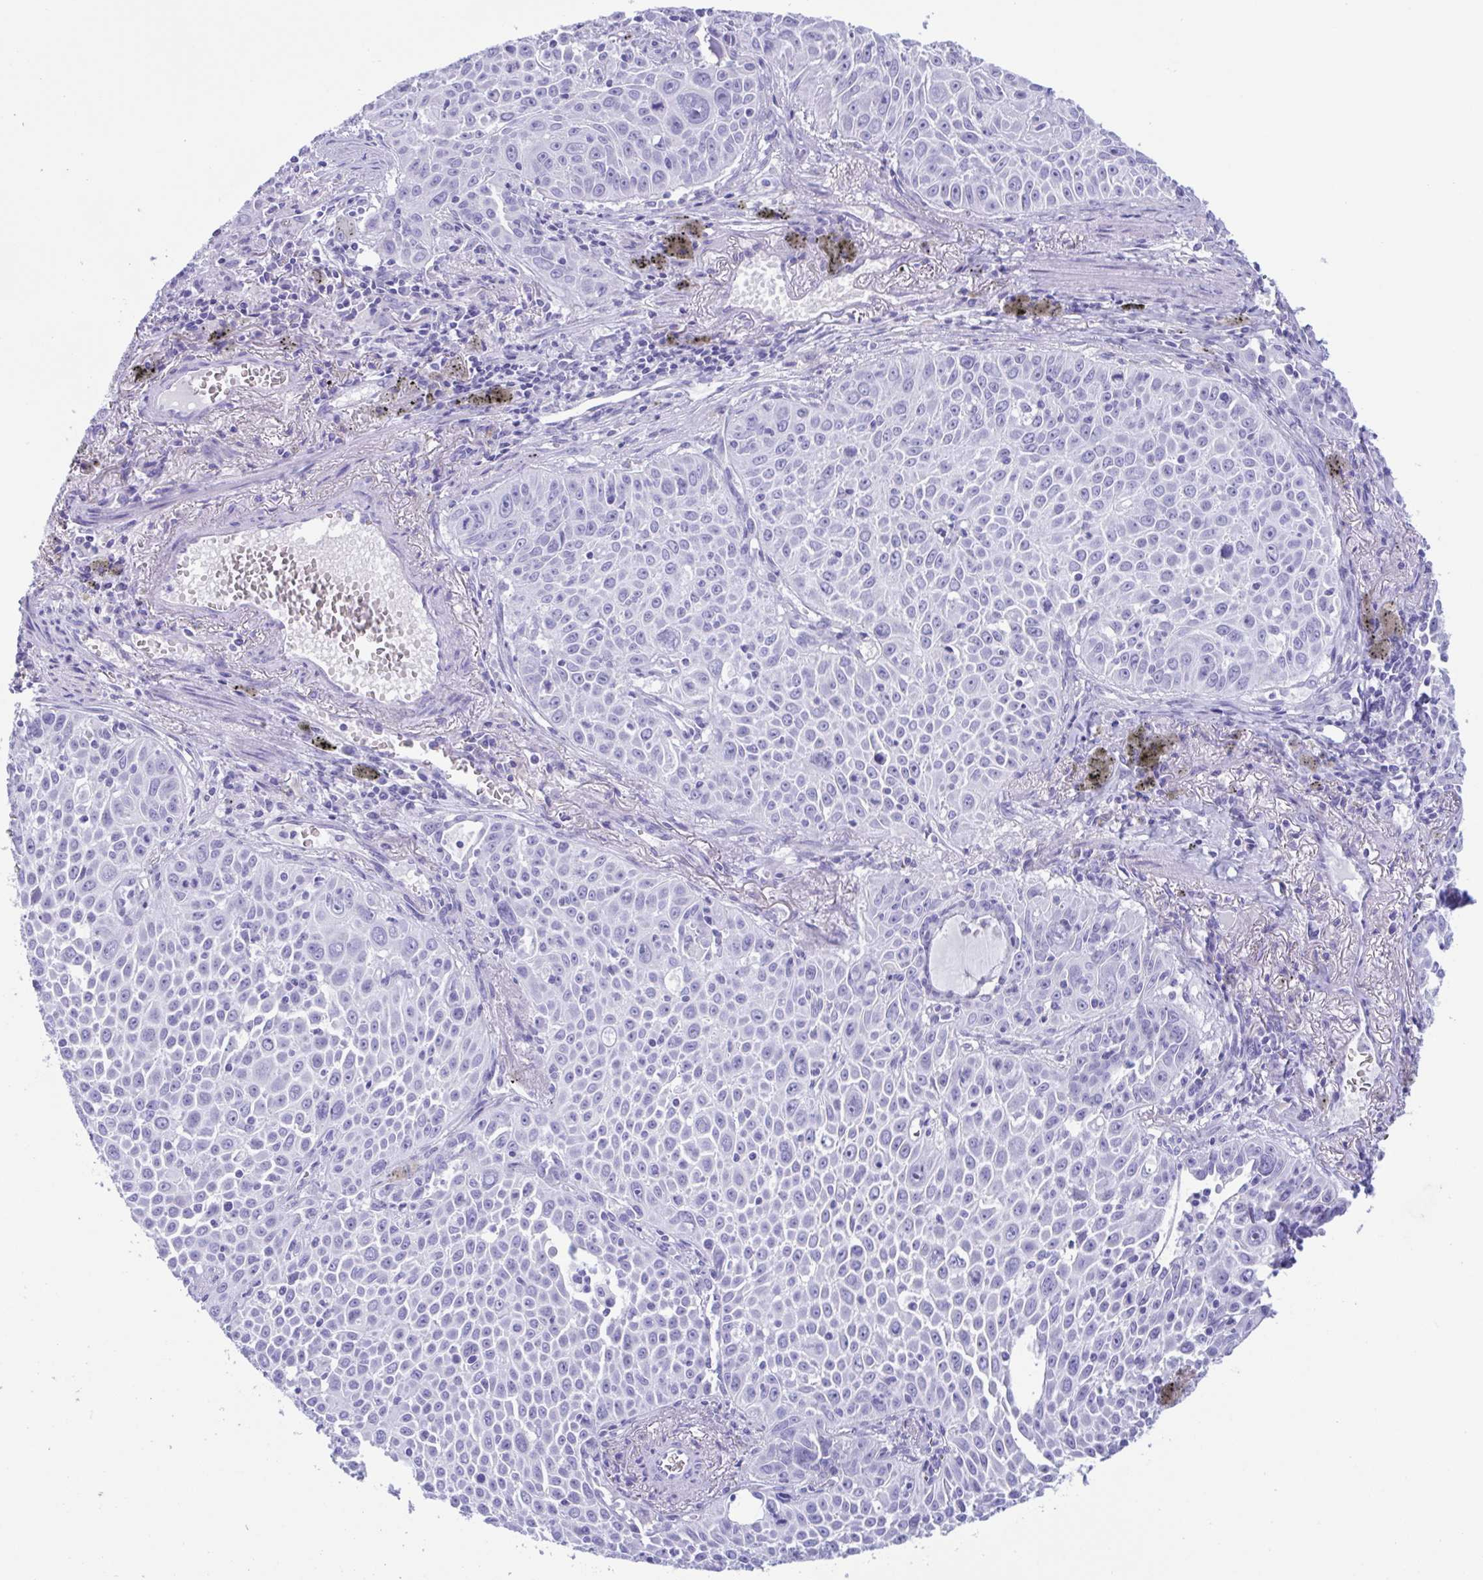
{"staining": {"intensity": "negative", "quantity": "none", "location": "none"}, "tissue": "lung cancer", "cell_type": "Tumor cells", "image_type": "cancer", "snomed": [{"axis": "morphology", "description": "Squamous cell carcinoma, NOS"}, {"axis": "morphology", "description": "Squamous cell carcinoma, metastatic, NOS"}, {"axis": "topography", "description": "Lymph node"}, {"axis": "topography", "description": "Lung"}], "caption": "This is a micrograph of IHC staining of lung metastatic squamous cell carcinoma, which shows no expression in tumor cells.", "gene": "ZNF850", "patient": {"sex": "female", "age": 62}}